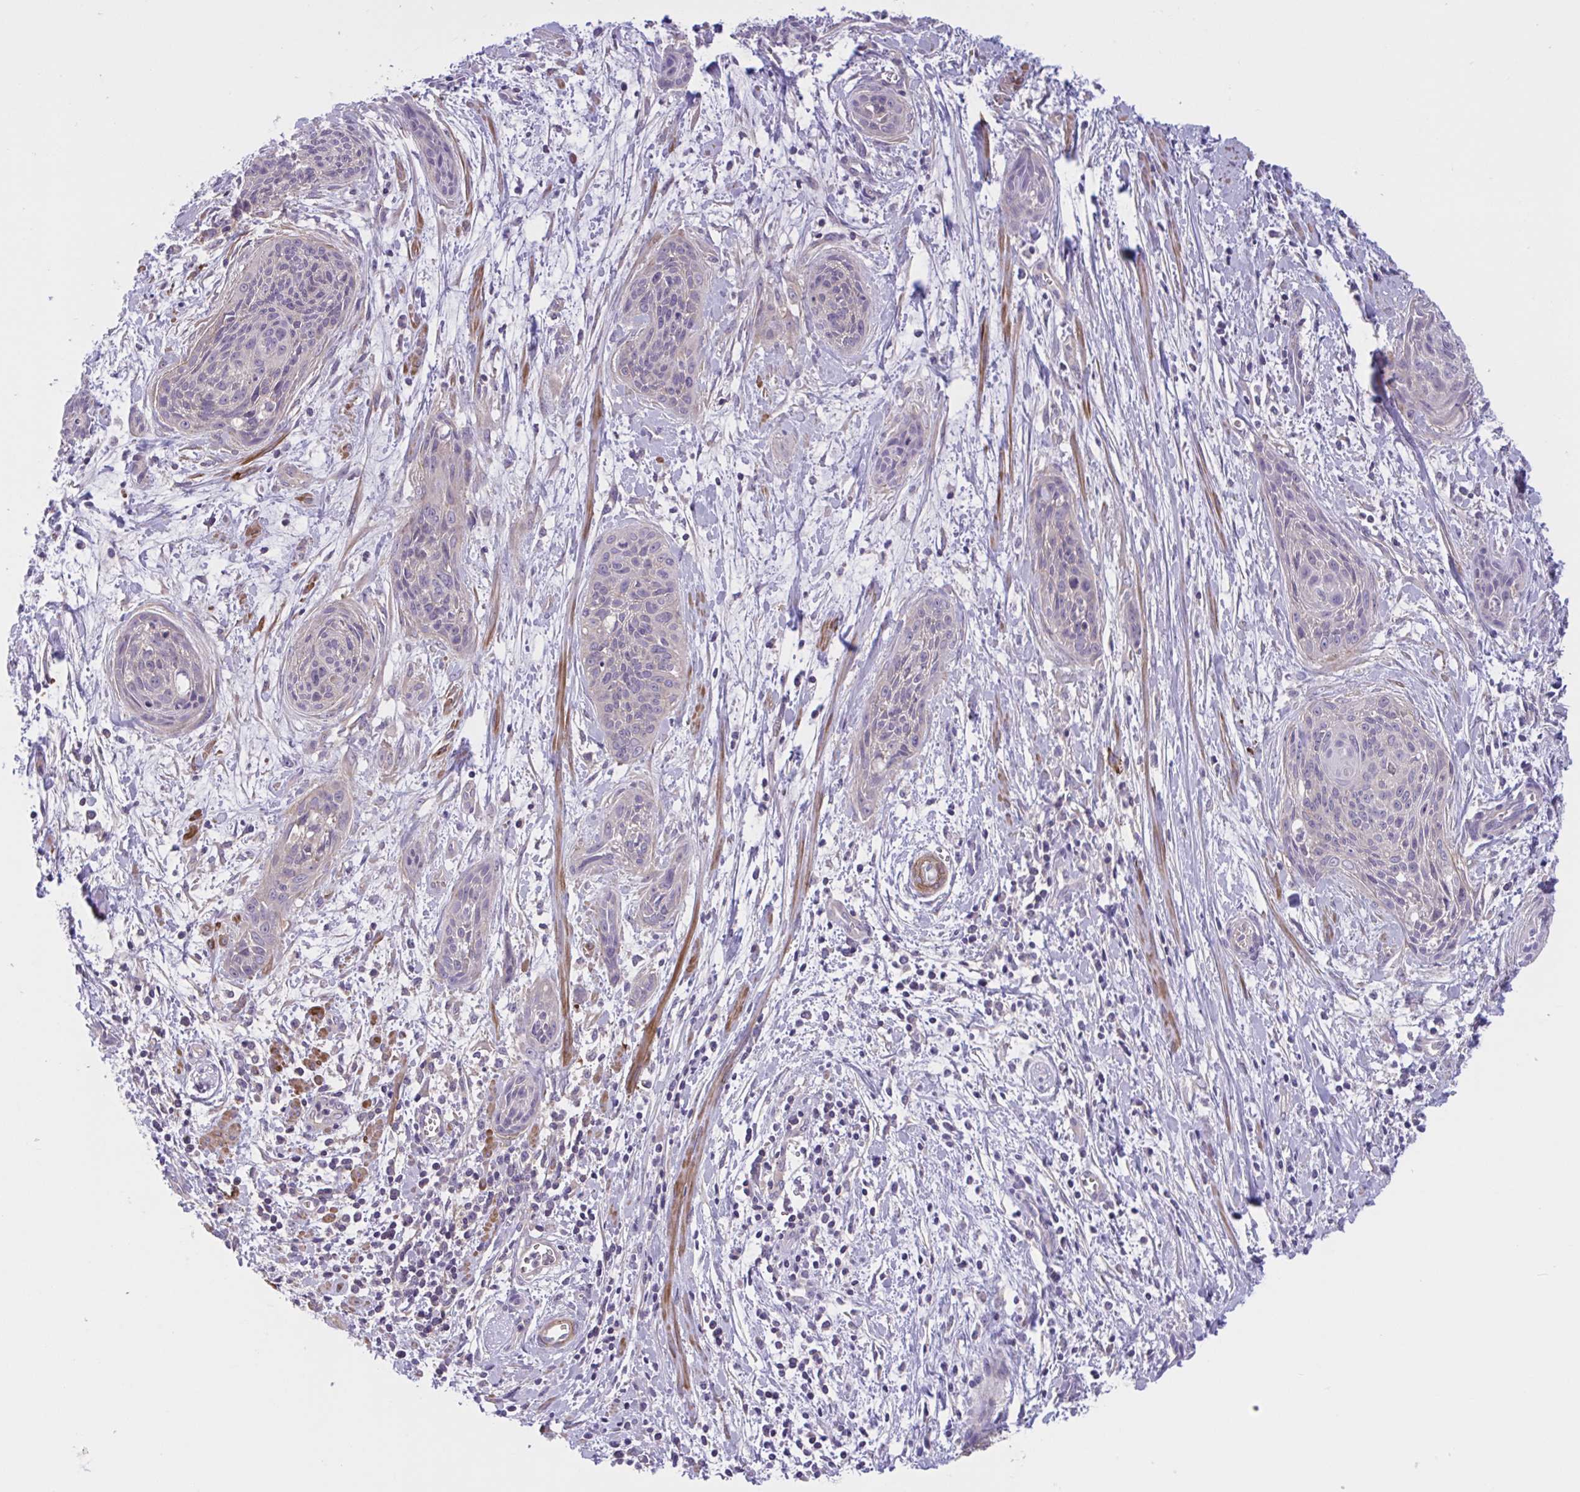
{"staining": {"intensity": "negative", "quantity": "none", "location": "none"}, "tissue": "cervical cancer", "cell_type": "Tumor cells", "image_type": "cancer", "snomed": [{"axis": "morphology", "description": "Squamous cell carcinoma, NOS"}, {"axis": "topography", "description": "Cervix"}], "caption": "Immunohistochemistry (IHC) of cervical squamous cell carcinoma demonstrates no staining in tumor cells. (Immunohistochemistry, brightfield microscopy, high magnification).", "gene": "WNT9B", "patient": {"sex": "female", "age": 55}}